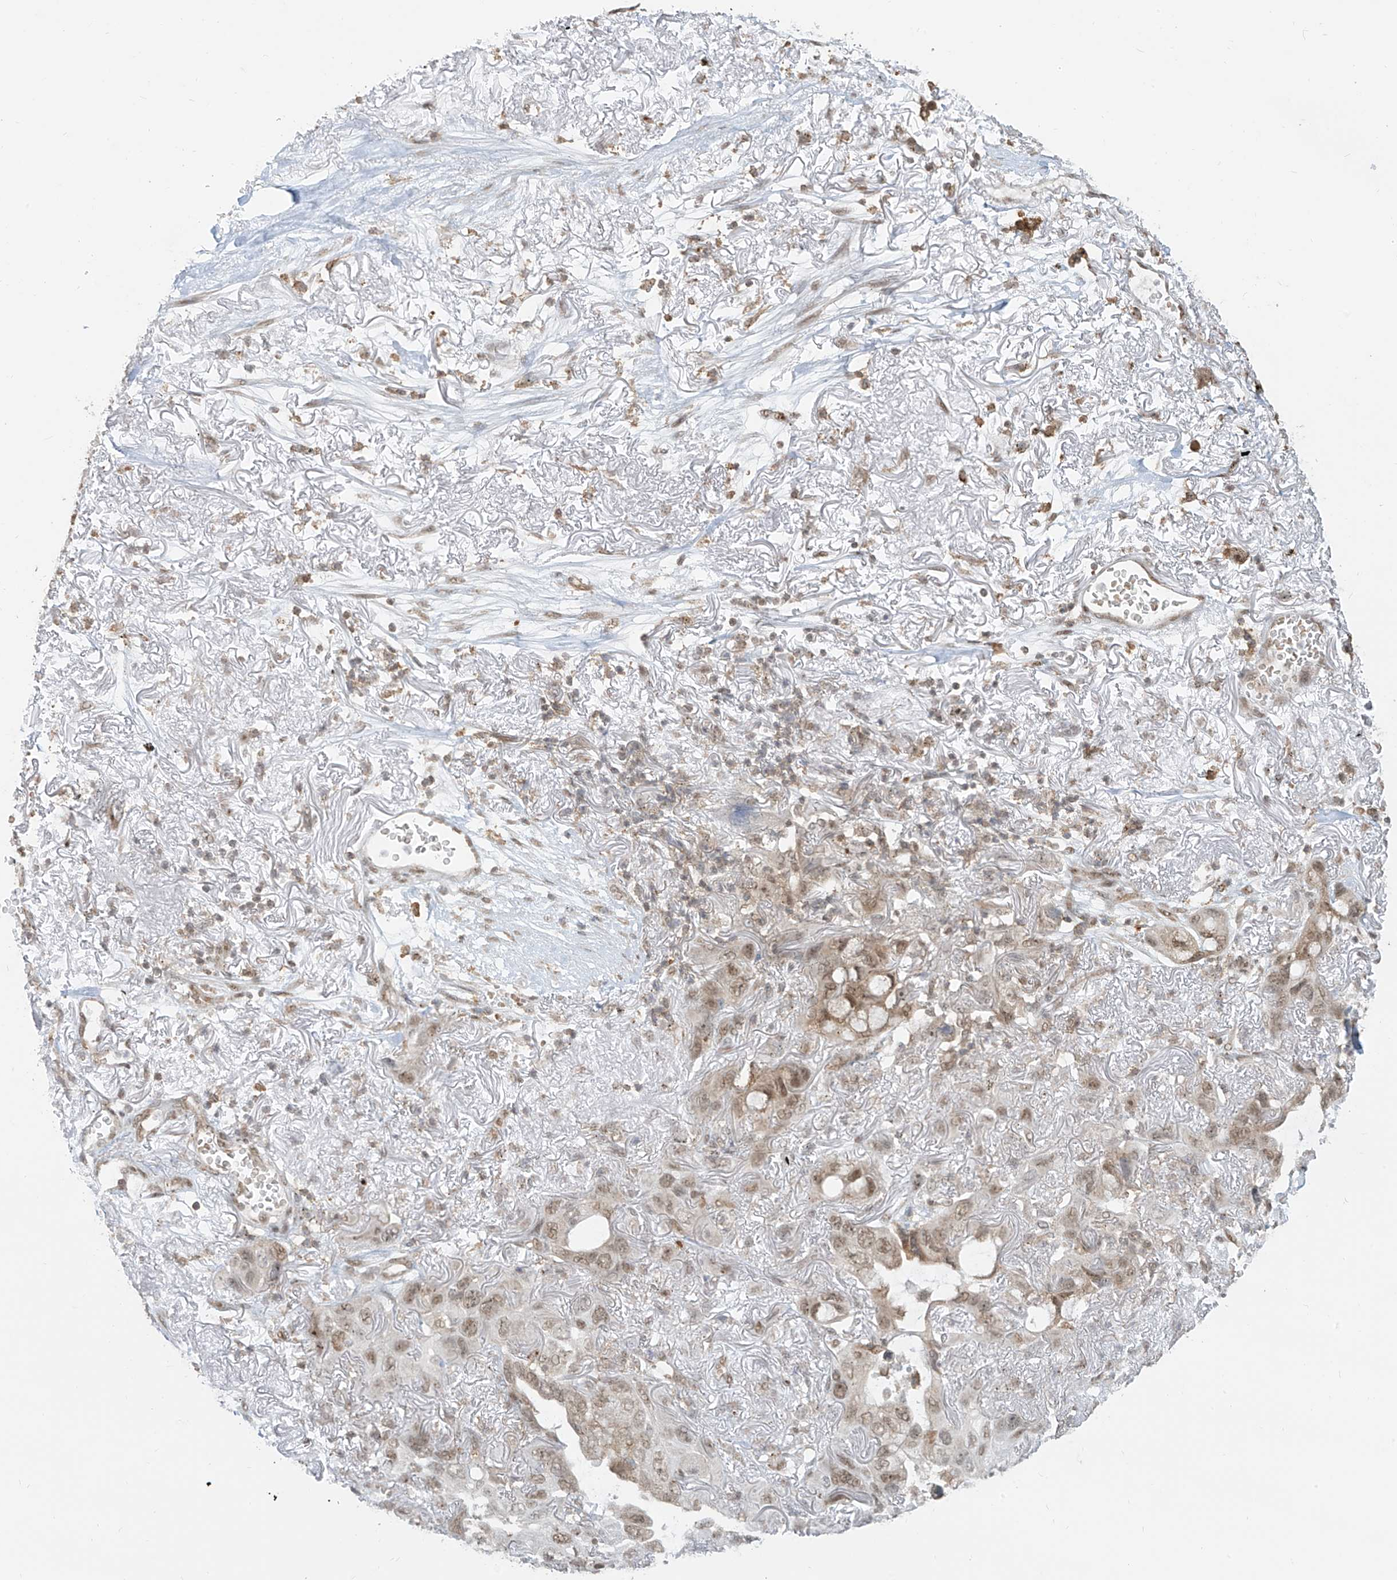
{"staining": {"intensity": "weak", "quantity": ">75%", "location": "nuclear"}, "tissue": "lung cancer", "cell_type": "Tumor cells", "image_type": "cancer", "snomed": [{"axis": "morphology", "description": "Squamous cell carcinoma, NOS"}, {"axis": "topography", "description": "Lung"}], "caption": "Weak nuclear expression is appreciated in about >75% of tumor cells in lung squamous cell carcinoma.", "gene": "ZMYM2", "patient": {"sex": "female", "age": 73}}